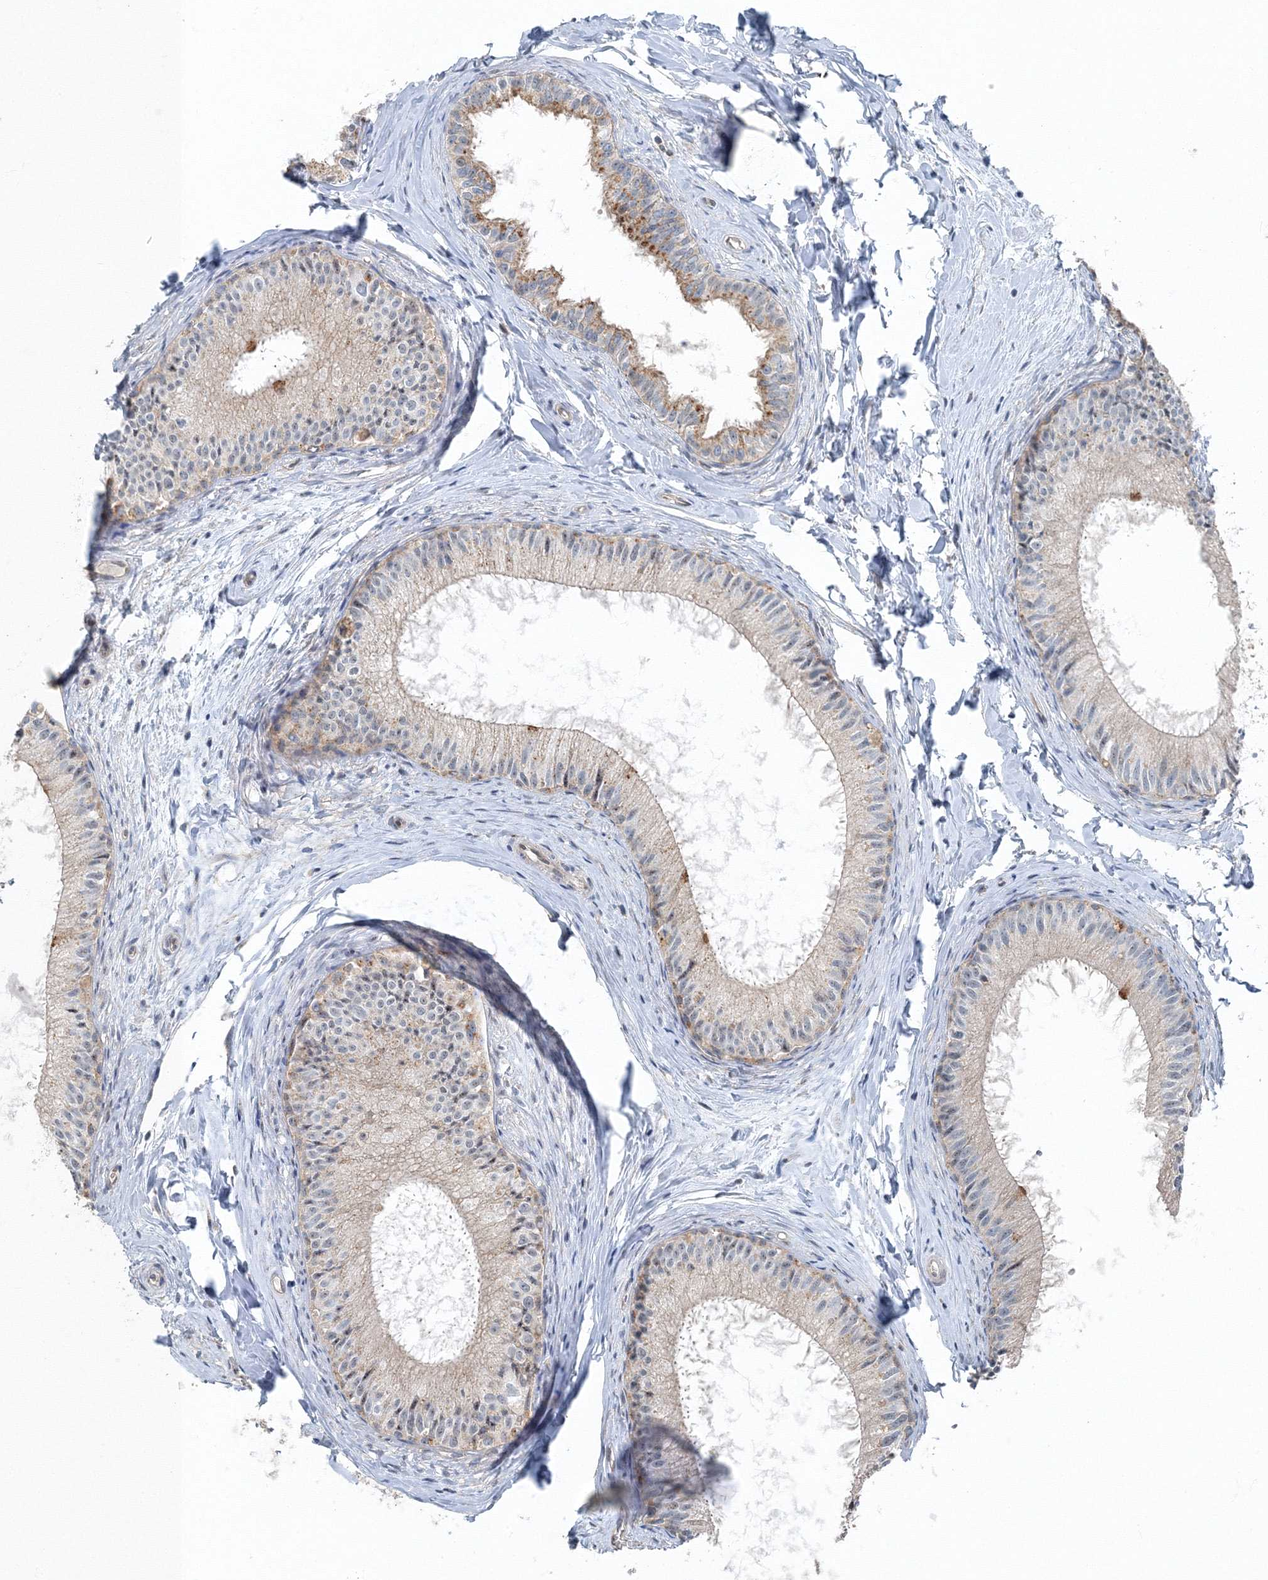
{"staining": {"intensity": "moderate", "quantity": "<25%", "location": "cytoplasmic/membranous"}, "tissue": "epididymis", "cell_type": "Glandular cells", "image_type": "normal", "snomed": [{"axis": "morphology", "description": "Normal tissue, NOS"}, {"axis": "topography", "description": "Epididymis"}], "caption": "Moderate cytoplasmic/membranous protein staining is seen in approximately <25% of glandular cells in epididymis.", "gene": "AASDH", "patient": {"sex": "male", "age": 34}}